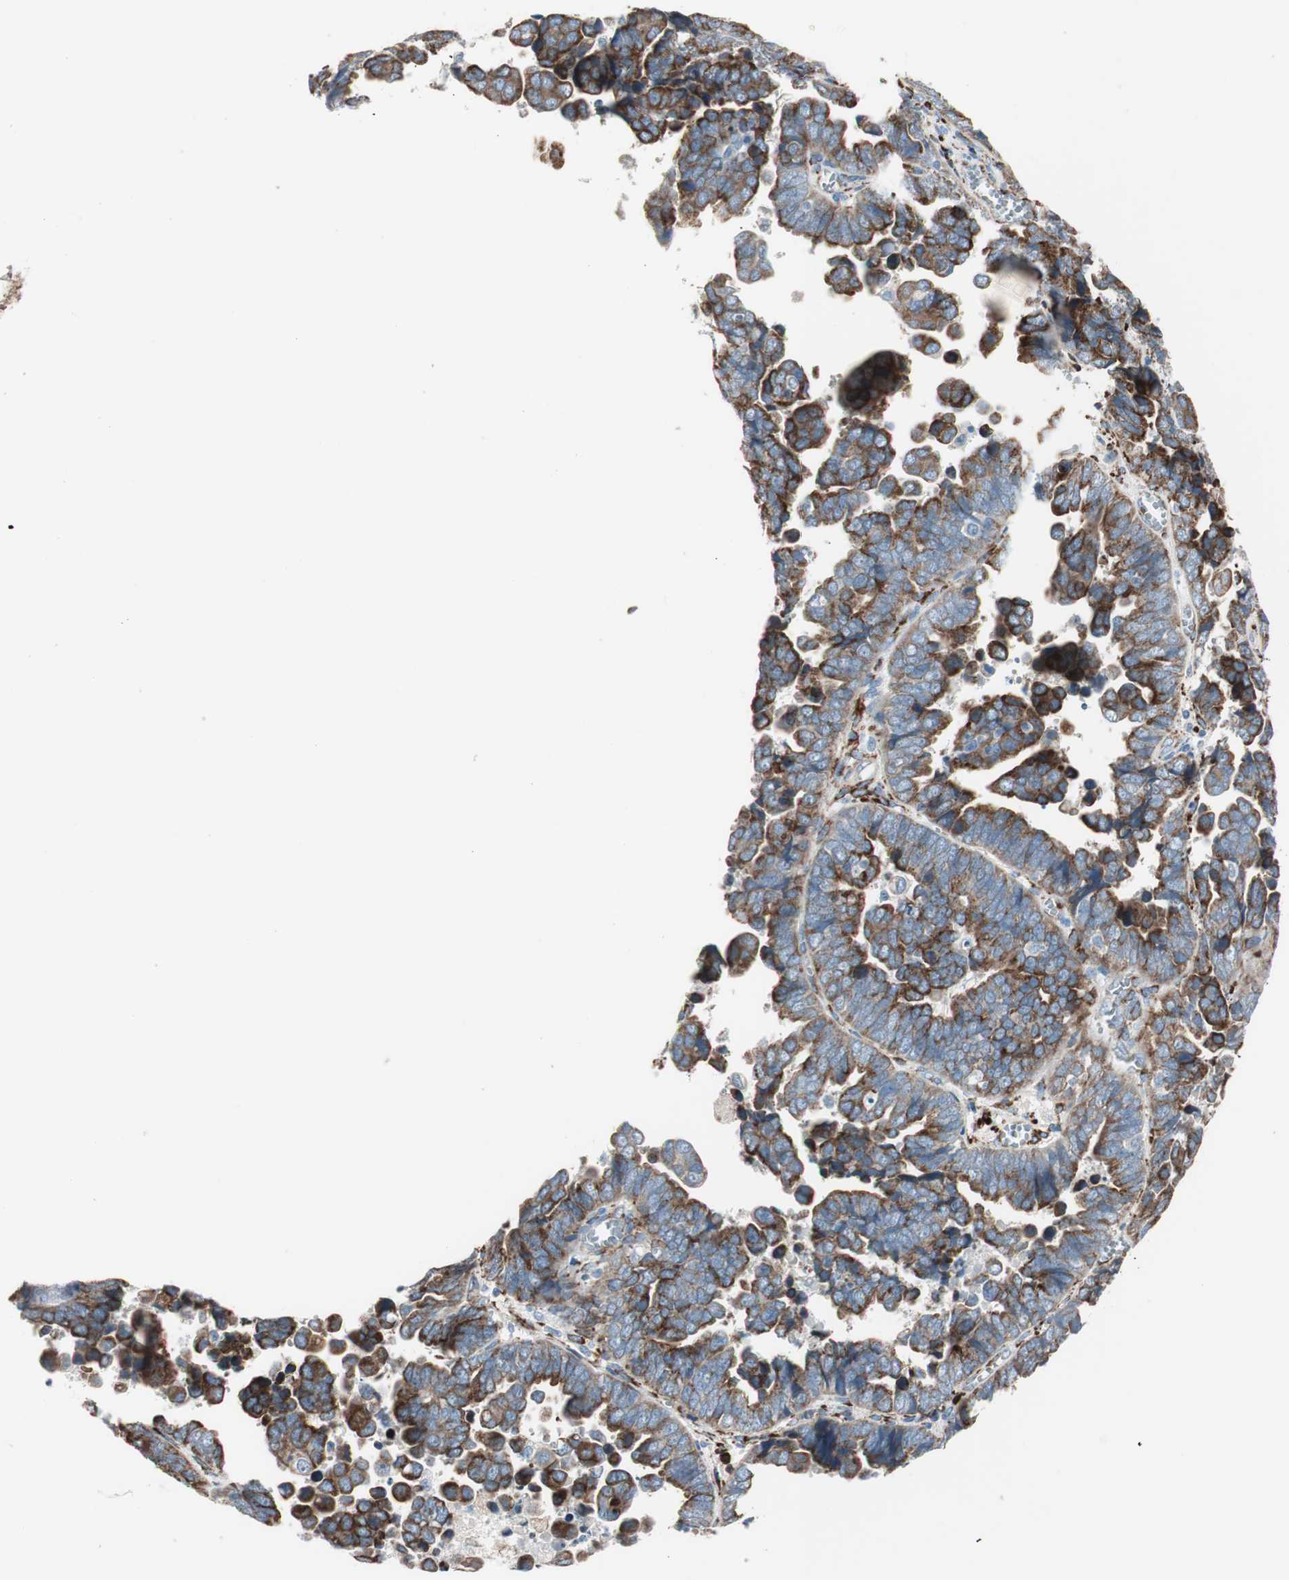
{"staining": {"intensity": "strong", "quantity": ">75%", "location": "cytoplasmic/membranous"}, "tissue": "endometrial cancer", "cell_type": "Tumor cells", "image_type": "cancer", "snomed": [{"axis": "morphology", "description": "Adenocarcinoma, NOS"}, {"axis": "topography", "description": "Endometrium"}], "caption": "Human endometrial cancer stained with a brown dye demonstrates strong cytoplasmic/membranous positive positivity in approximately >75% of tumor cells.", "gene": "P4HTM", "patient": {"sex": "female", "age": 75}}